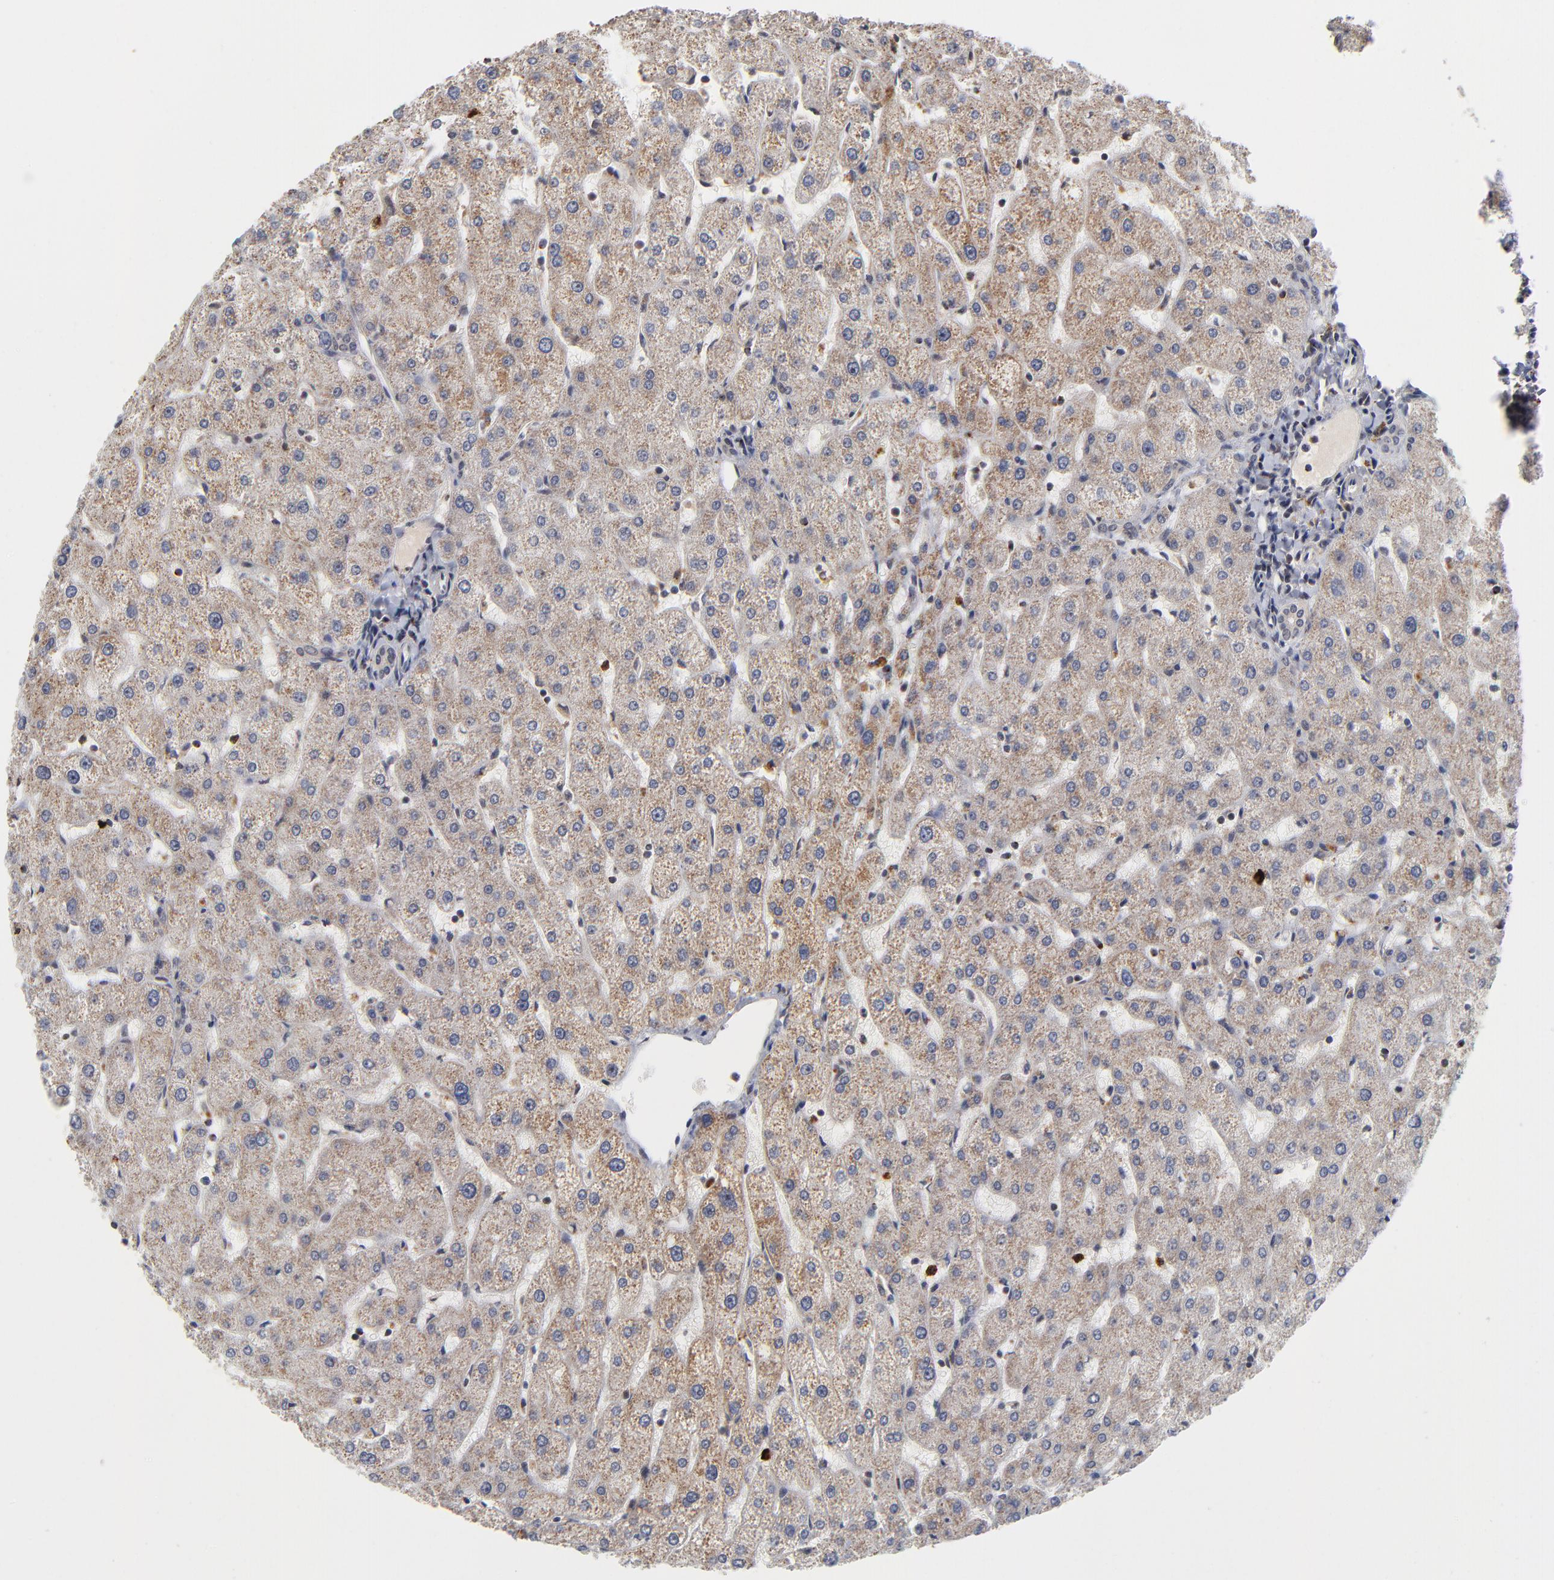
{"staining": {"intensity": "negative", "quantity": "none", "location": "none"}, "tissue": "liver", "cell_type": "Cholangiocytes", "image_type": "normal", "snomed": [{"axis": "morphology", "description": "Normal tissue, NOS"}, {"axis": "topography", "description": "Liver"}], "caption": "Immunohistochemistry of benign human liver exhibits no staining in cholangiocytes. (DAB IHC with hematoxylin counter stain).", "gene": "ZNF419", "patient": {"sex": "male", "age": 67}}